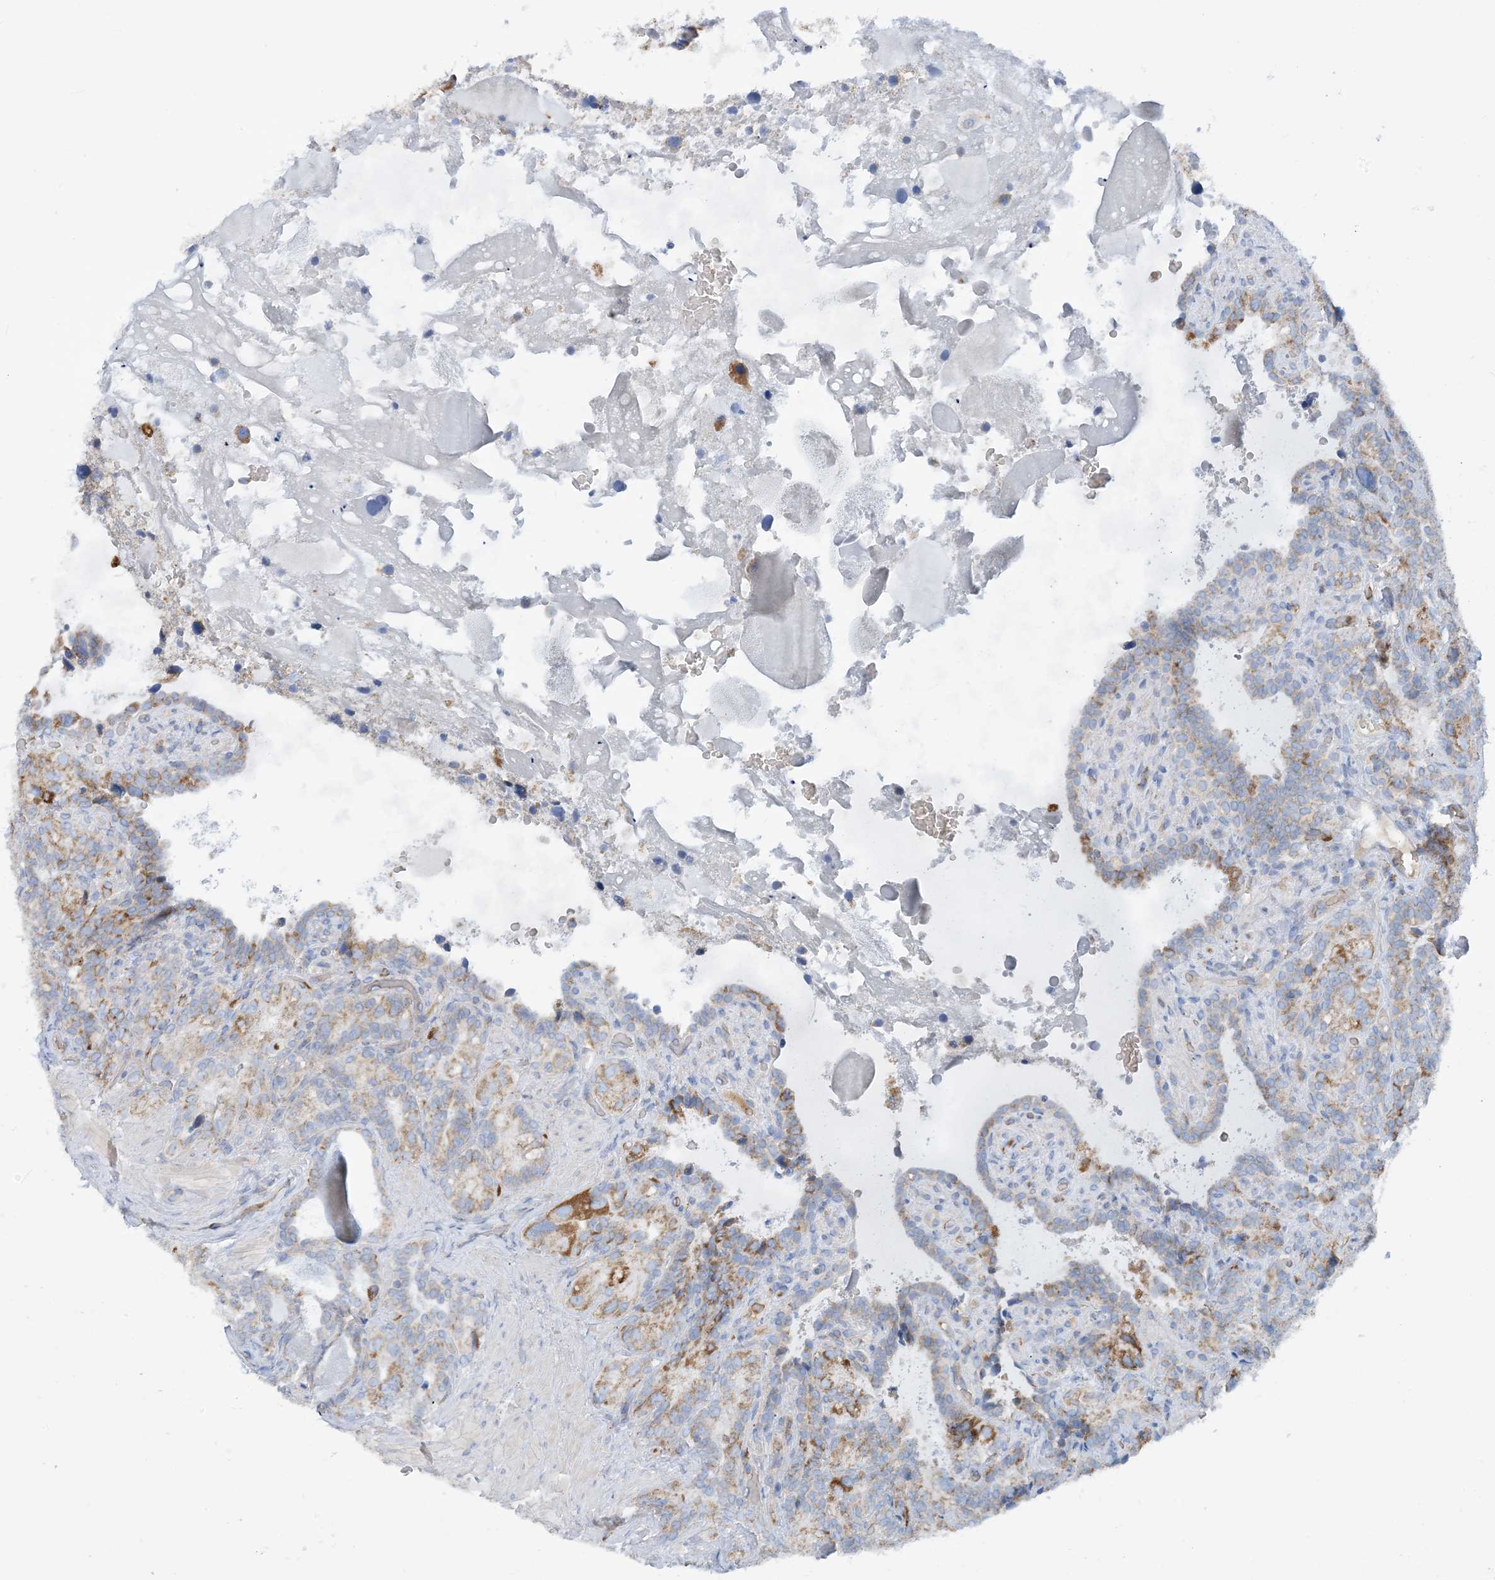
{"staining": {"intensity": "moderate", "quantity": ">75%", "location": "cytoplasmic/membranous"}, "tissue": "seminal vesicle", "cell_type": "Glandular cells", "image_type": "normal", "snomed": [{"axis": "morphology", "description": "Normal tissue, NOS"}, {"axis": "topography", "description": "Seminal veicle"}, {"axis": "topography", "description": "Peripheral nerve tissue"}], "caption": "The image demonstrates a brown stain indicating the presence of a protein in the cytoplasmic/membranous of glandular cells in seminal vesicle. (DAB (3,3'-diaminobenzidine) IHC with brightfield microscopy, high magnification).", "gene": "PHOSPHO2", "patient": {"sex": "male", "age": 67}}